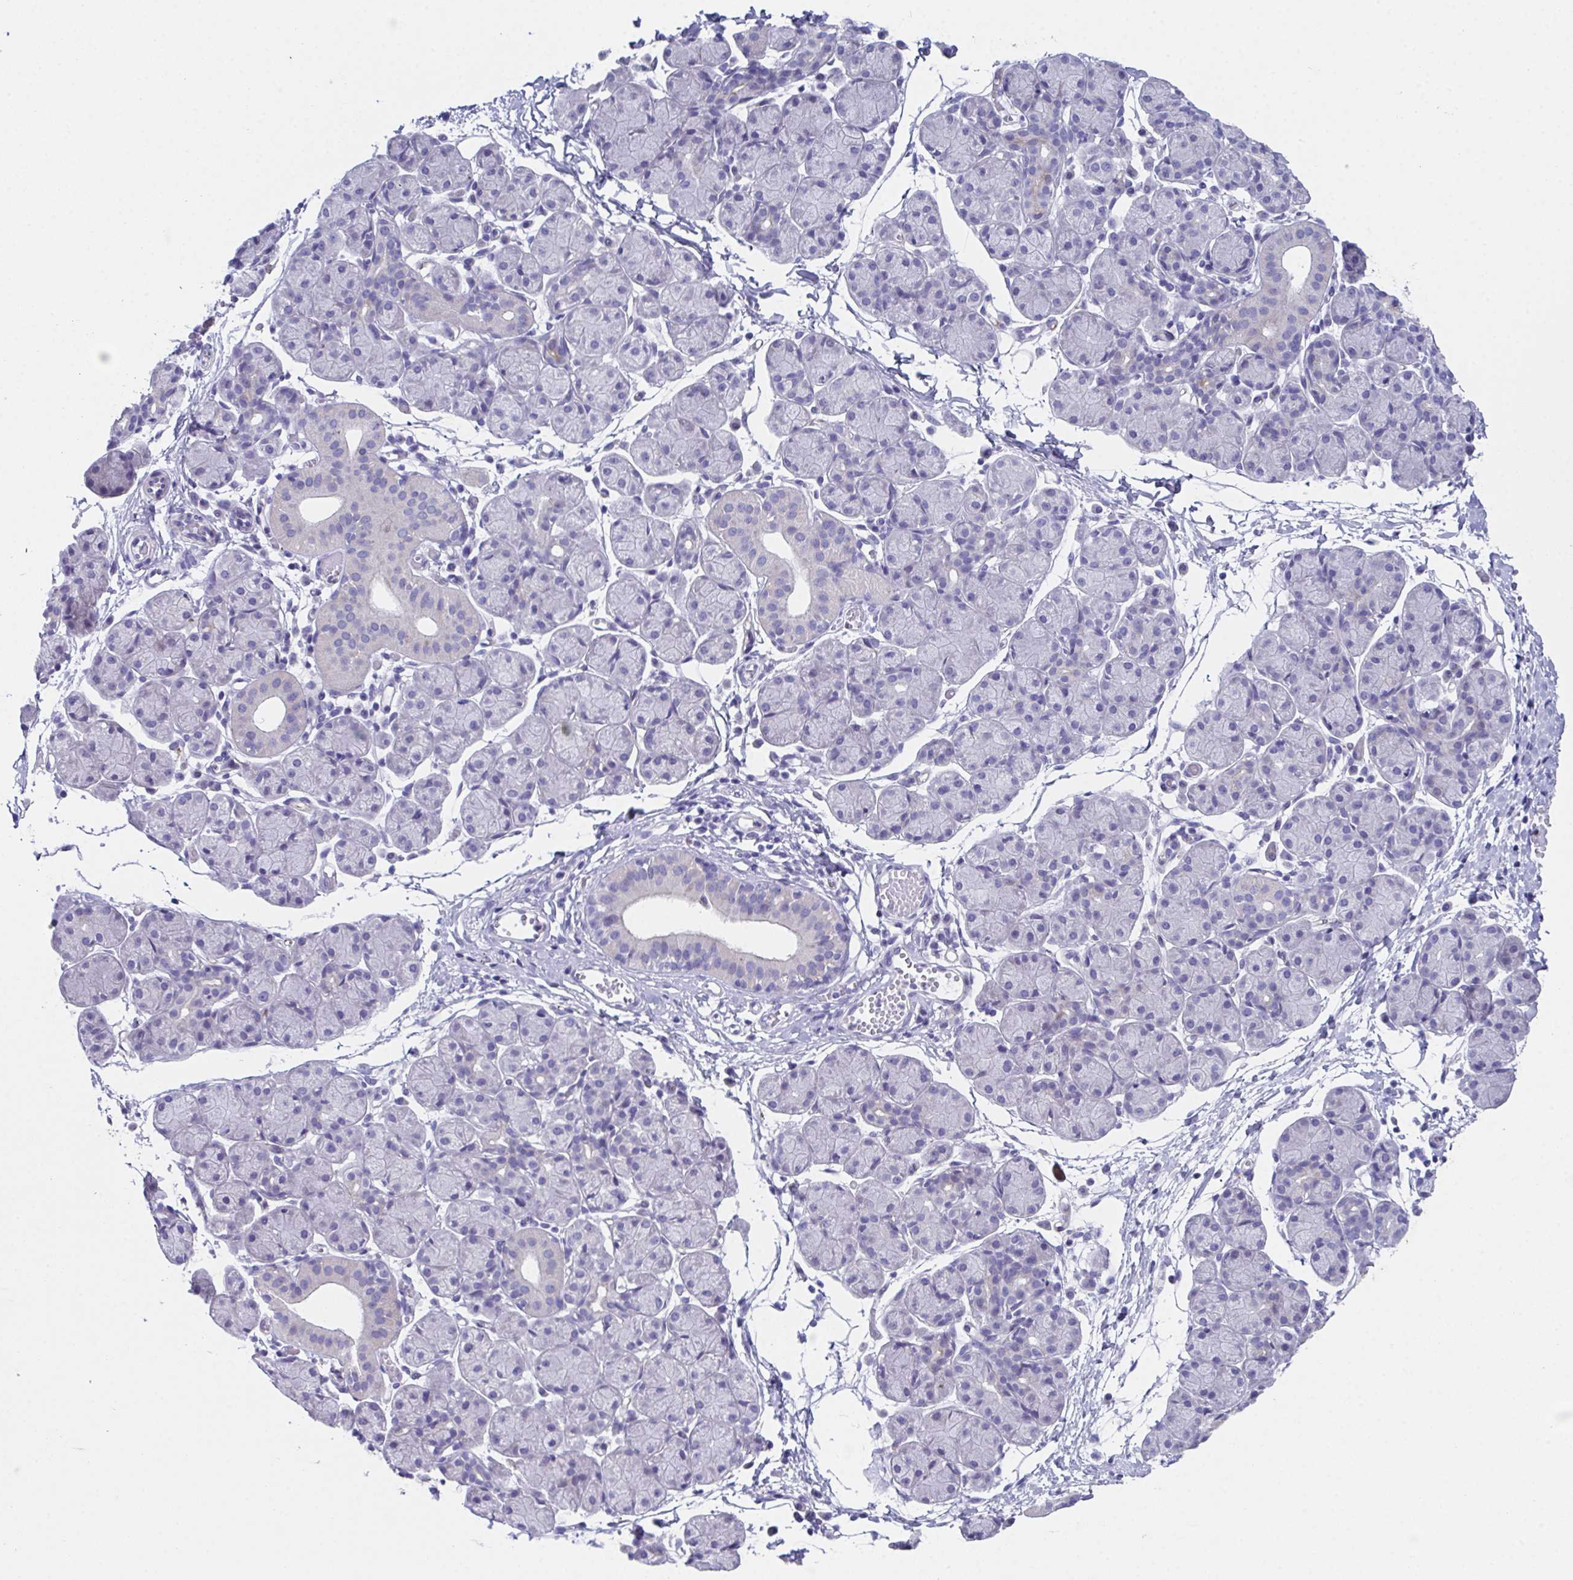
{"staining": {"intensity": "negative", "quantity": "none", "location": "none"}, "tissue": "salivary gland", "cell_type": "Glandular cells", "image_type": "normal", "snomed": [{"axis": "morphology", "description": "Normal tissue, NOS"}, {"axis": "morphology", "description": "Inflammation, NOS"}, {"axis": "topography", "description": "Lymph node"}, {"axis": "topography", "description": "Salivary gland"}], "caption": "Glandular cells are negative for brown protein staining in normal salivary gland. (Stains: DAB (3,3'-diaminobenzidine) immunohistochemistry (IHC) with hematoxylin counter stain, Microscopy: brightfield microscopy at high magnification).", "gene": "SSC4D", "patient": {"sex": "male", "age": 3}}